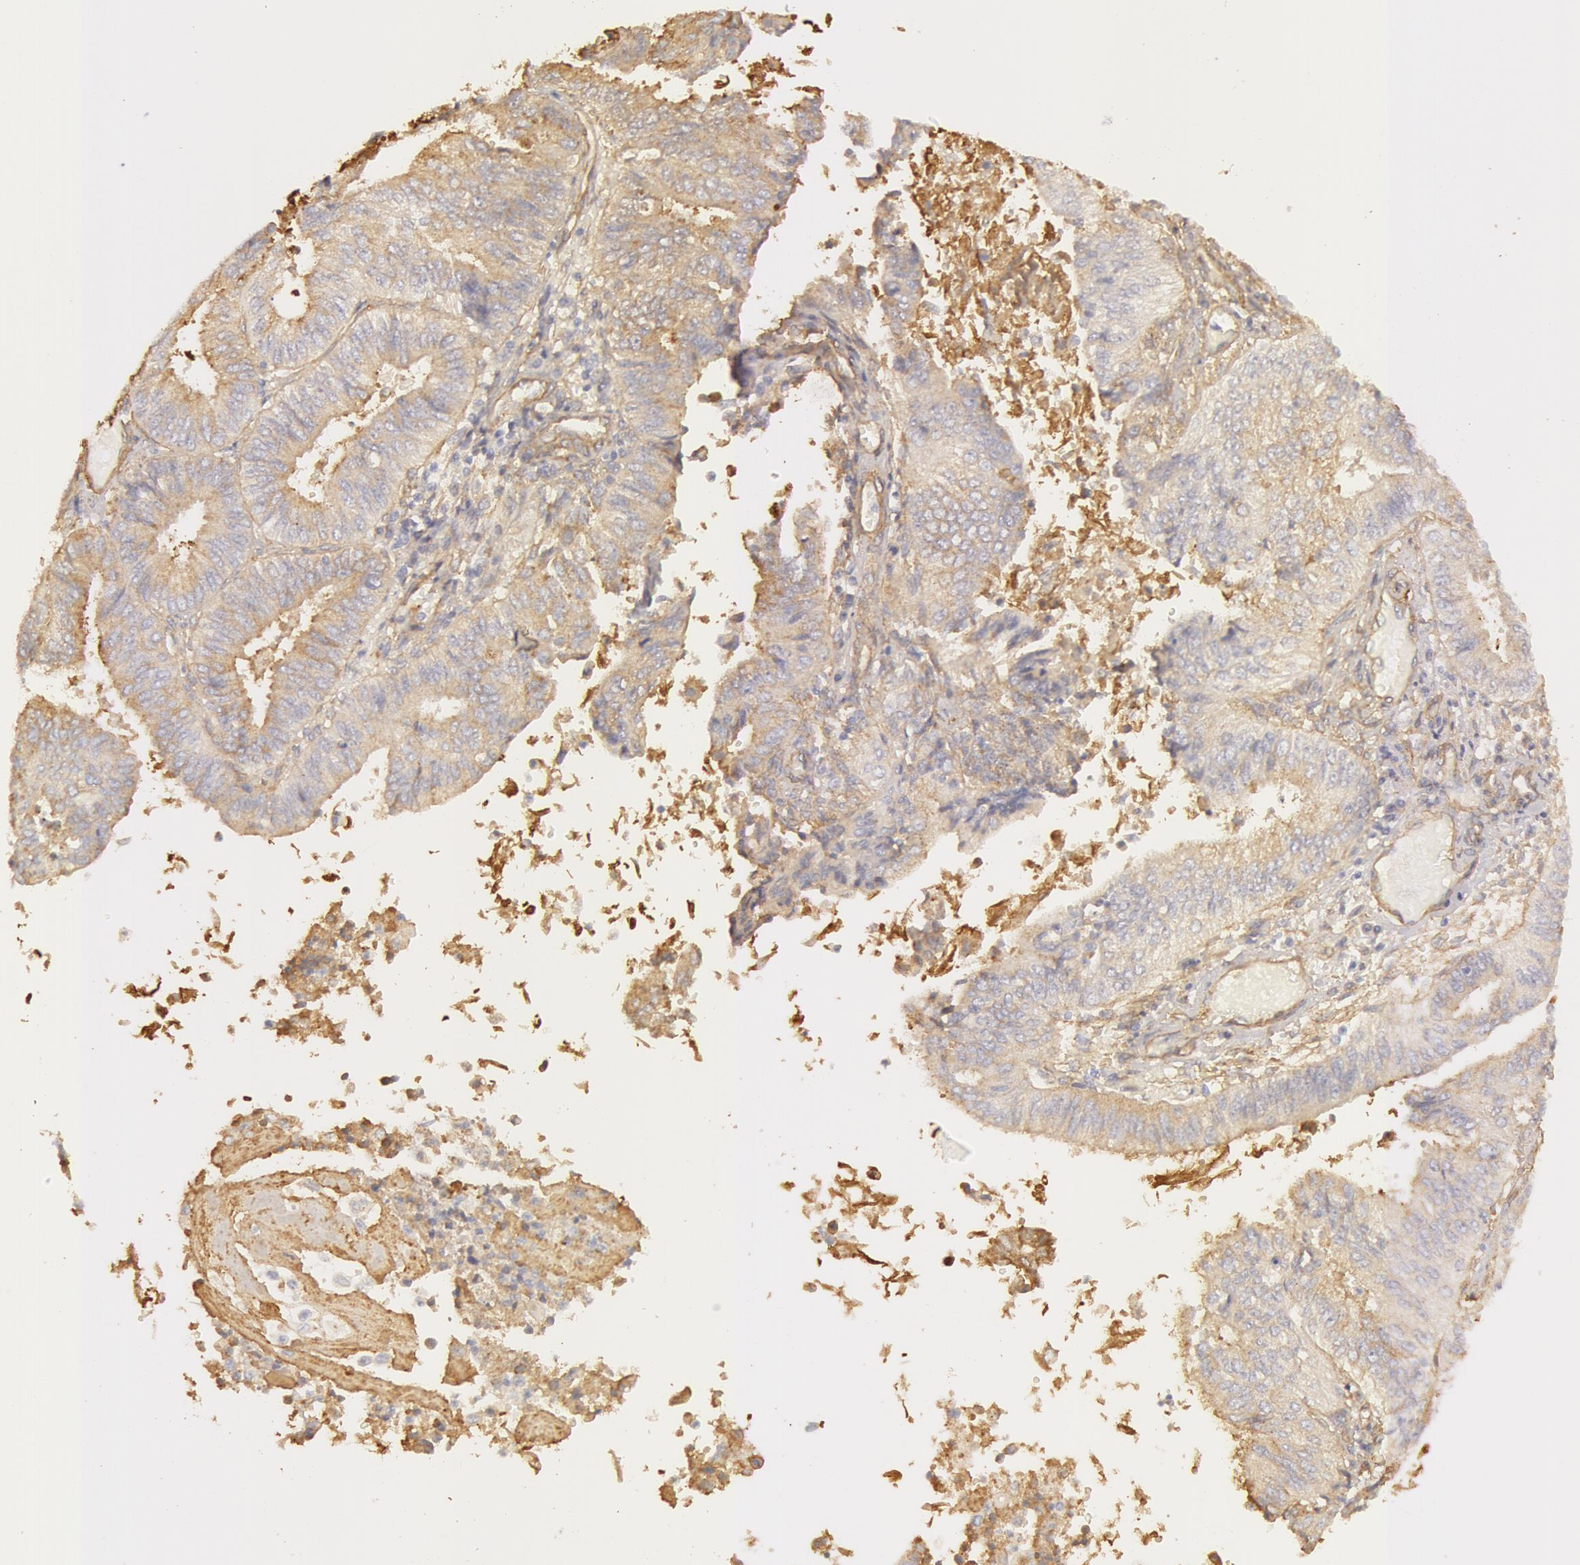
{"staining": {"intensity": "weak", "quantity": ">75%", "location": "cytoplasmic/membranous"}, "tissue": "endometrial cancer", "cell_type": "Tumor cells", "image_type": "cancer", "snomed": [{"axis": "morphology", "description": "Adenocarcinoma, NOS"}, {"axis": "topography", "description": "Endometrium"}], "caption": "Brown immunohistochemical staining in endometrial cancer (adenocarcinoma) demonstrates weak cytoplasmic/membranous staining in about >75% of tumor cells.", "gene": "COL4A1", "patient": {"sex": "female", "age": 55}}